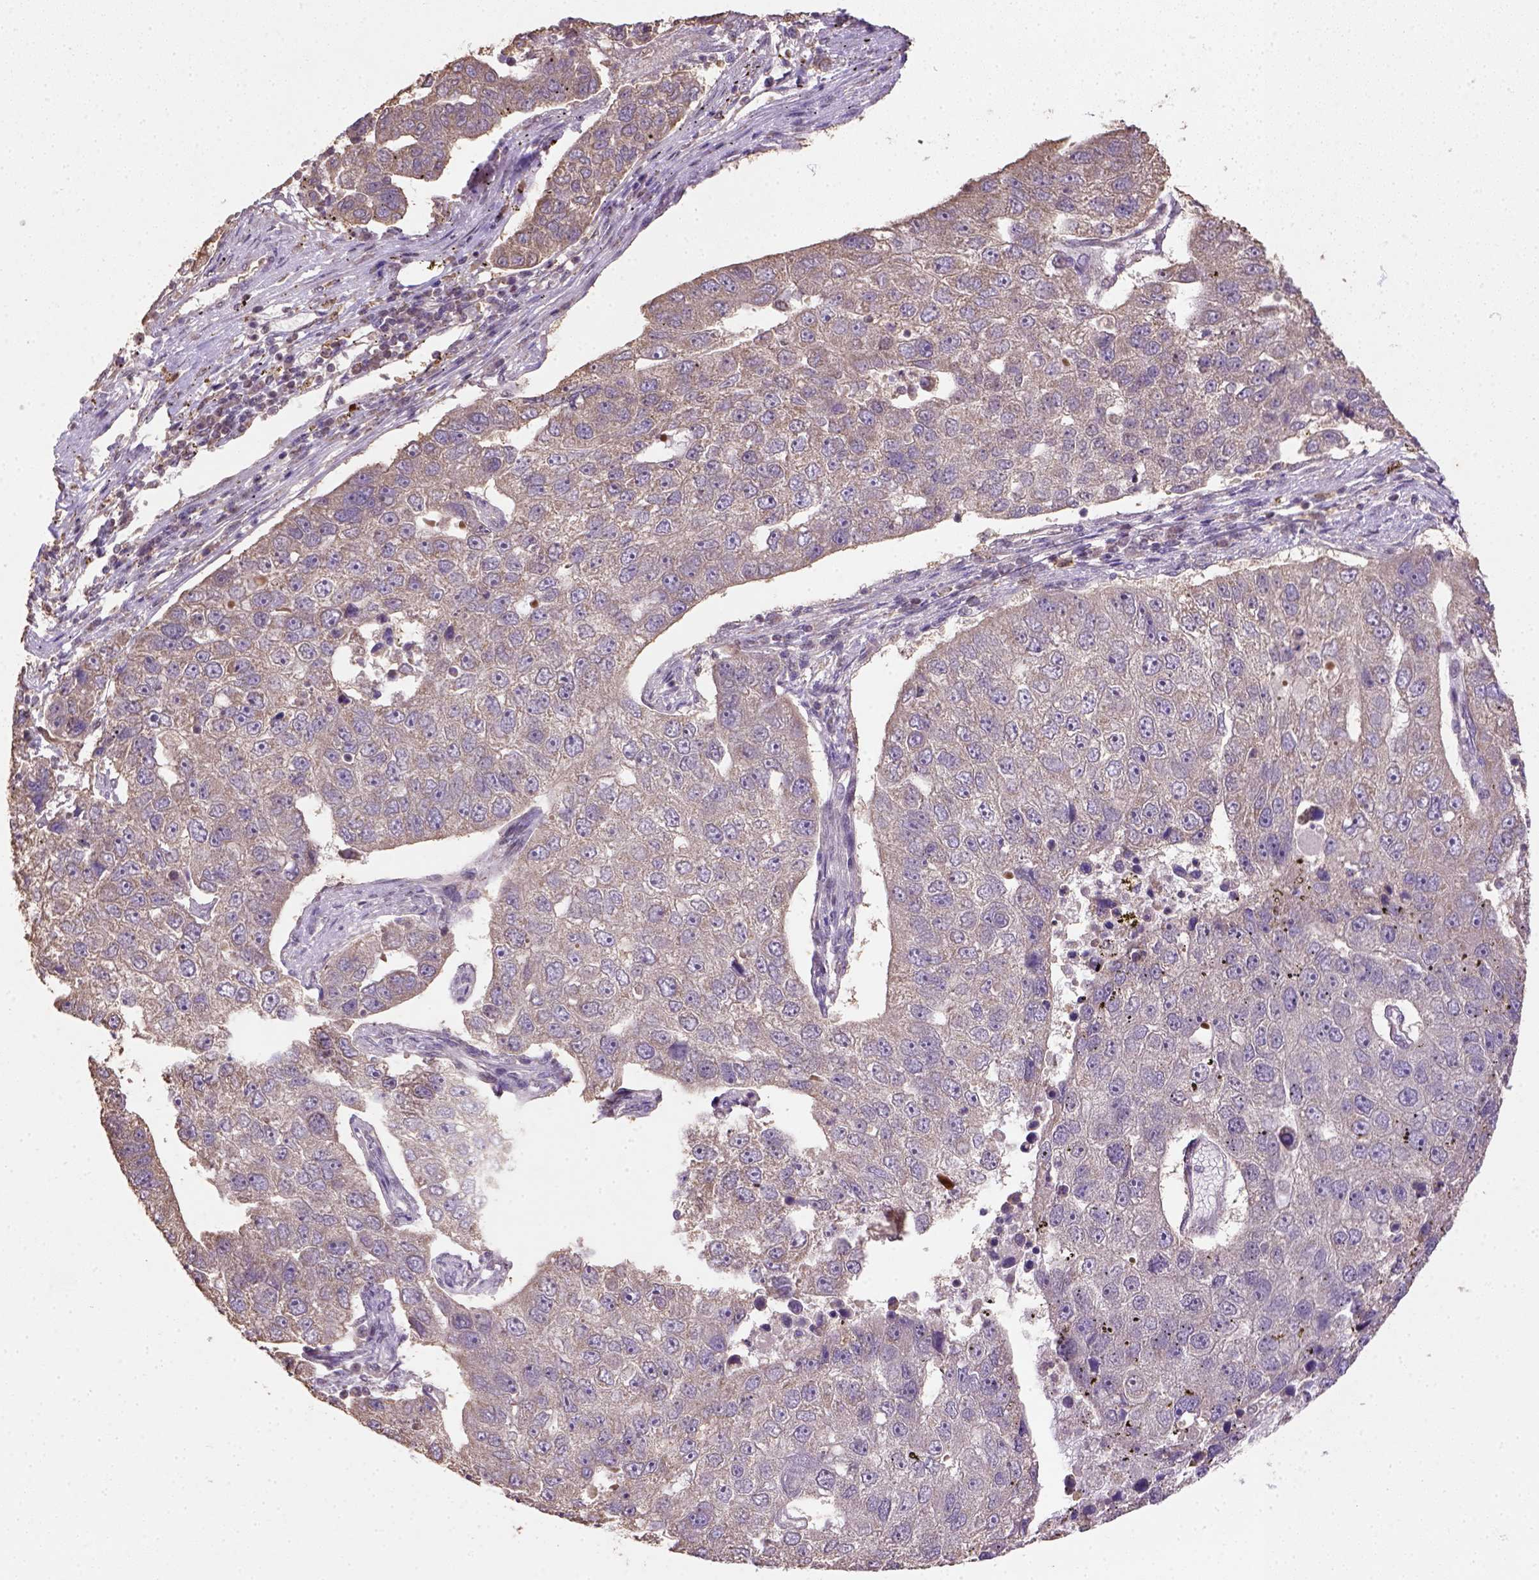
{"staining": {"intensity": "weak", "quantity": ">75%", "location": "cytoplasmic/membranous"}, "tissue": "pancreatic cancer", "cell_type": "Tumor cells", "image_type": "cancer", "snomed": [{"axis": "morphology", "description": "Adenocarcinoma, NOS"}, {"axis": "topography", "description": "Pancreas"}], "caption": "Tumor cells display low levels of weak cytoplasmic/membranous staining in approximately >75% of cells in adenocarcinoma (pancreatic). The staining is performed using DAB (3,3'-diaminobenzidine) brown chromogen to label protein expression. The nuclei are counter-stained blue using hematoxylin.", "gene": "NUDT10", "patient": {"sex": "female", "age": 61}}